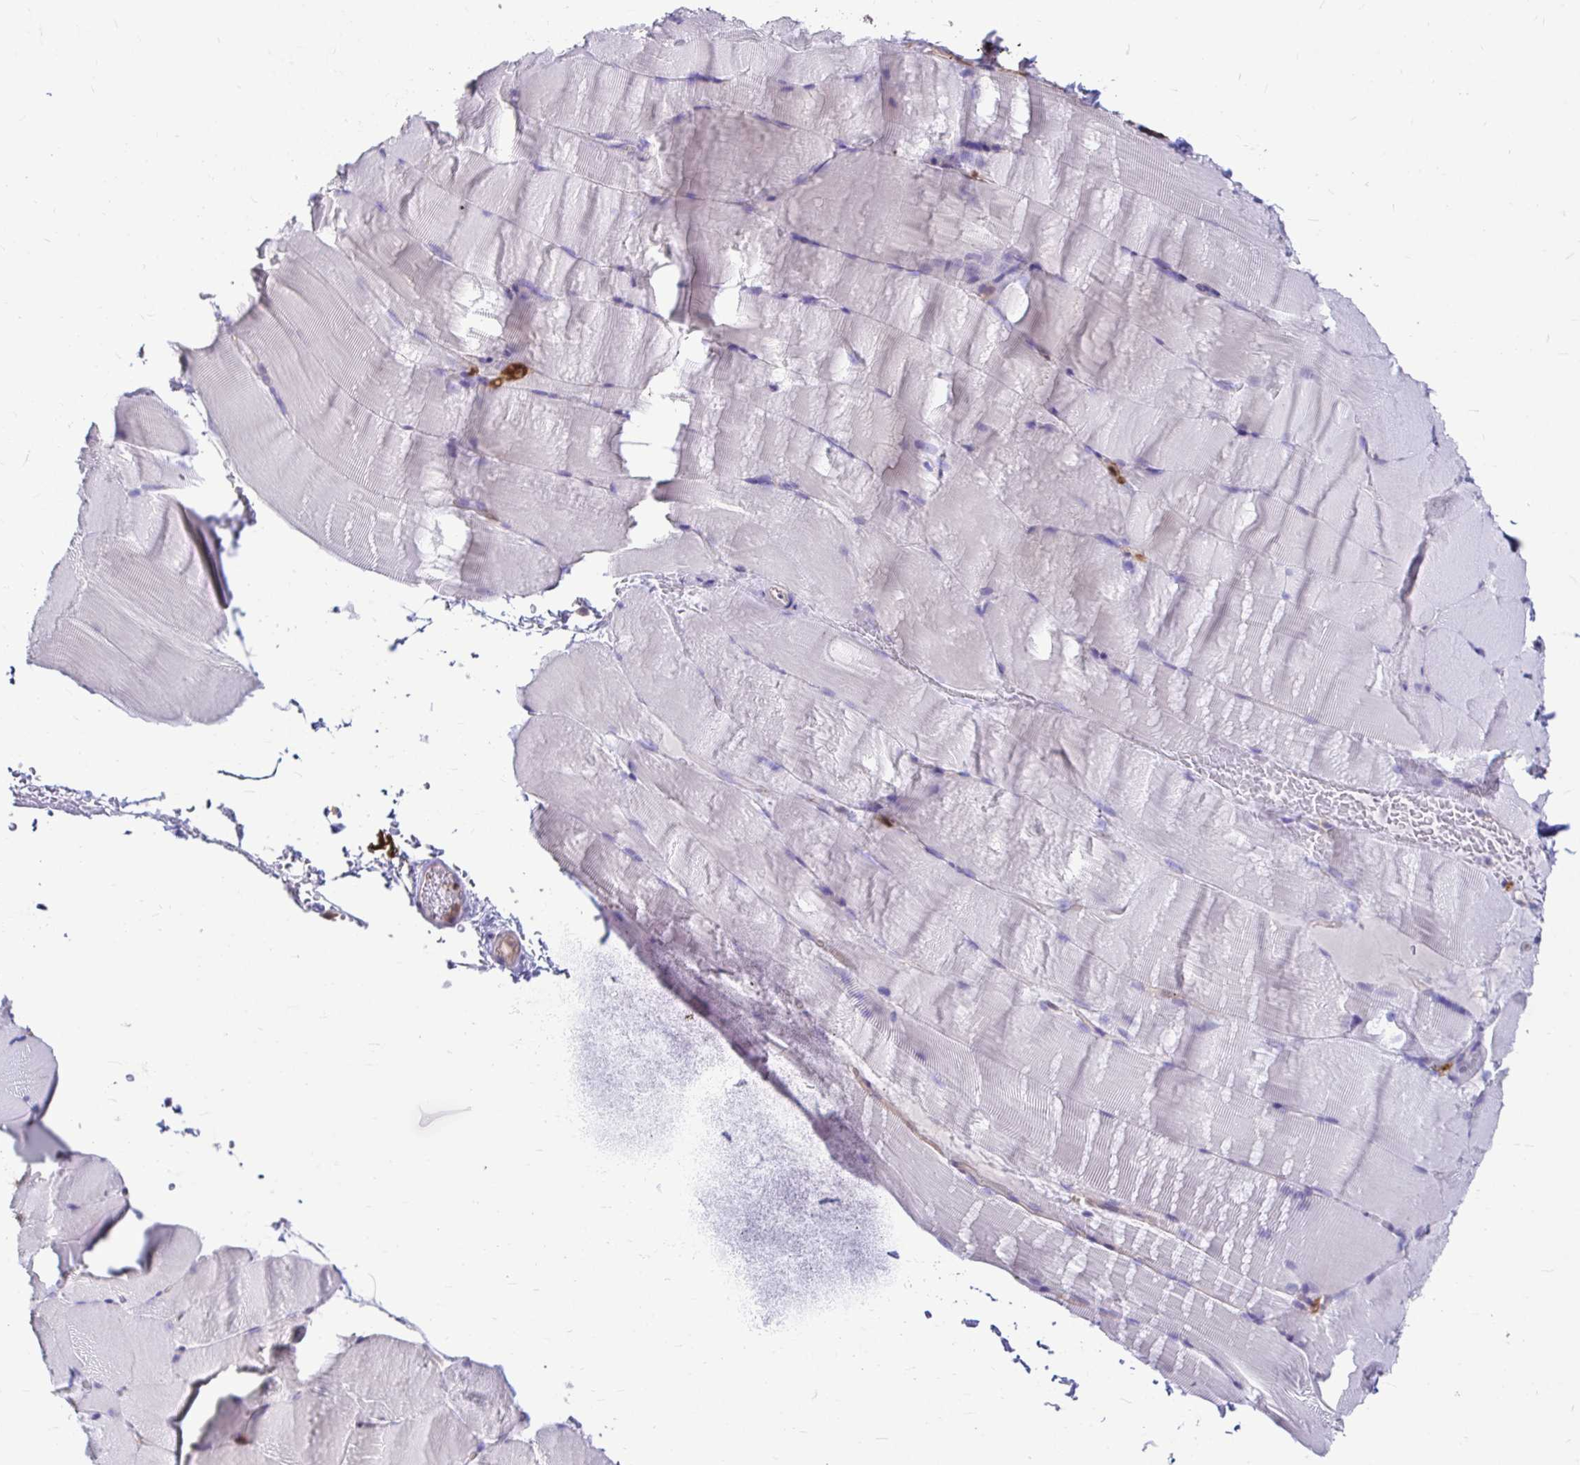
{"staining": {"intensity": "negative", "quantity": "none", "location": "none"}, "tissue": "skeletal muscle", "cell_type": "Myocytes", "image_type": "normal", "snomed": [{"axis": "morphology", "description": "Normal tissue, NOS"}, {"axis": "topography", "description": "Skeletal muscle"}], "caption": "This is an IHC photomicrograph of unremarkable skeletal muscle. There is no staining in myocytes.", "gene": "IDH1", "patient": {"sex": "female", "age": 37}}